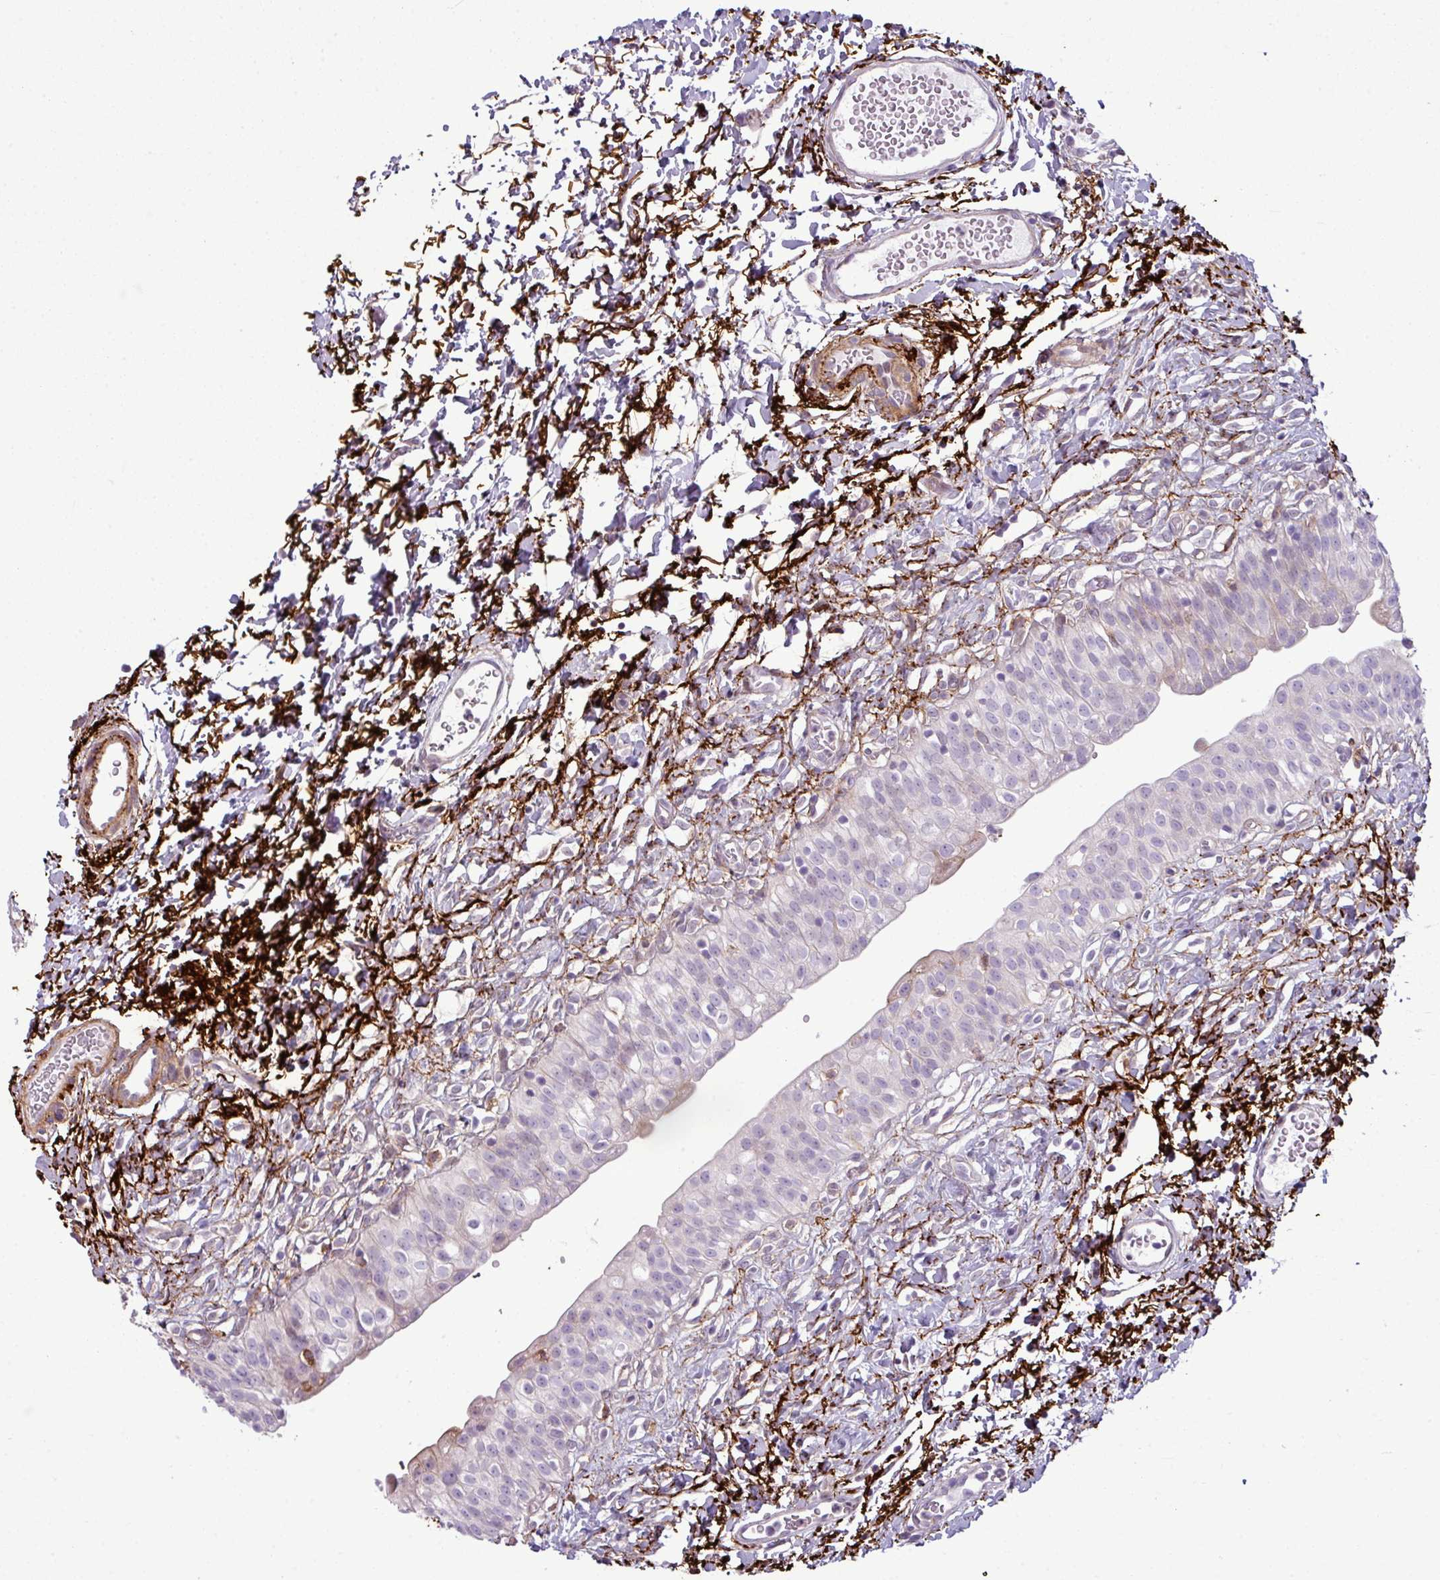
{"staining": {"intensity": "negative", "quantity": "none", "location": "none"}, "tissue": "urinary bladder", "cell_type": "Urothelial cells", "image_type": "normal", "snomed": [{"axis": "morphology", "description": "Normal tissue, NOS"}, {"axis": "topography", "description": "Urinary bladder"}], "caption": "High power microscopy image of an immunohistochemistry (IHC) micrograph of normal urinary bladder, revealing no significant positivity in urothelial cells. (DAB immunohistochemistry (IHC) visualized using brightfield microscopy, high magnification).", "gene": "COL8A1", "patient": {"sex": "male", "age": 51}}